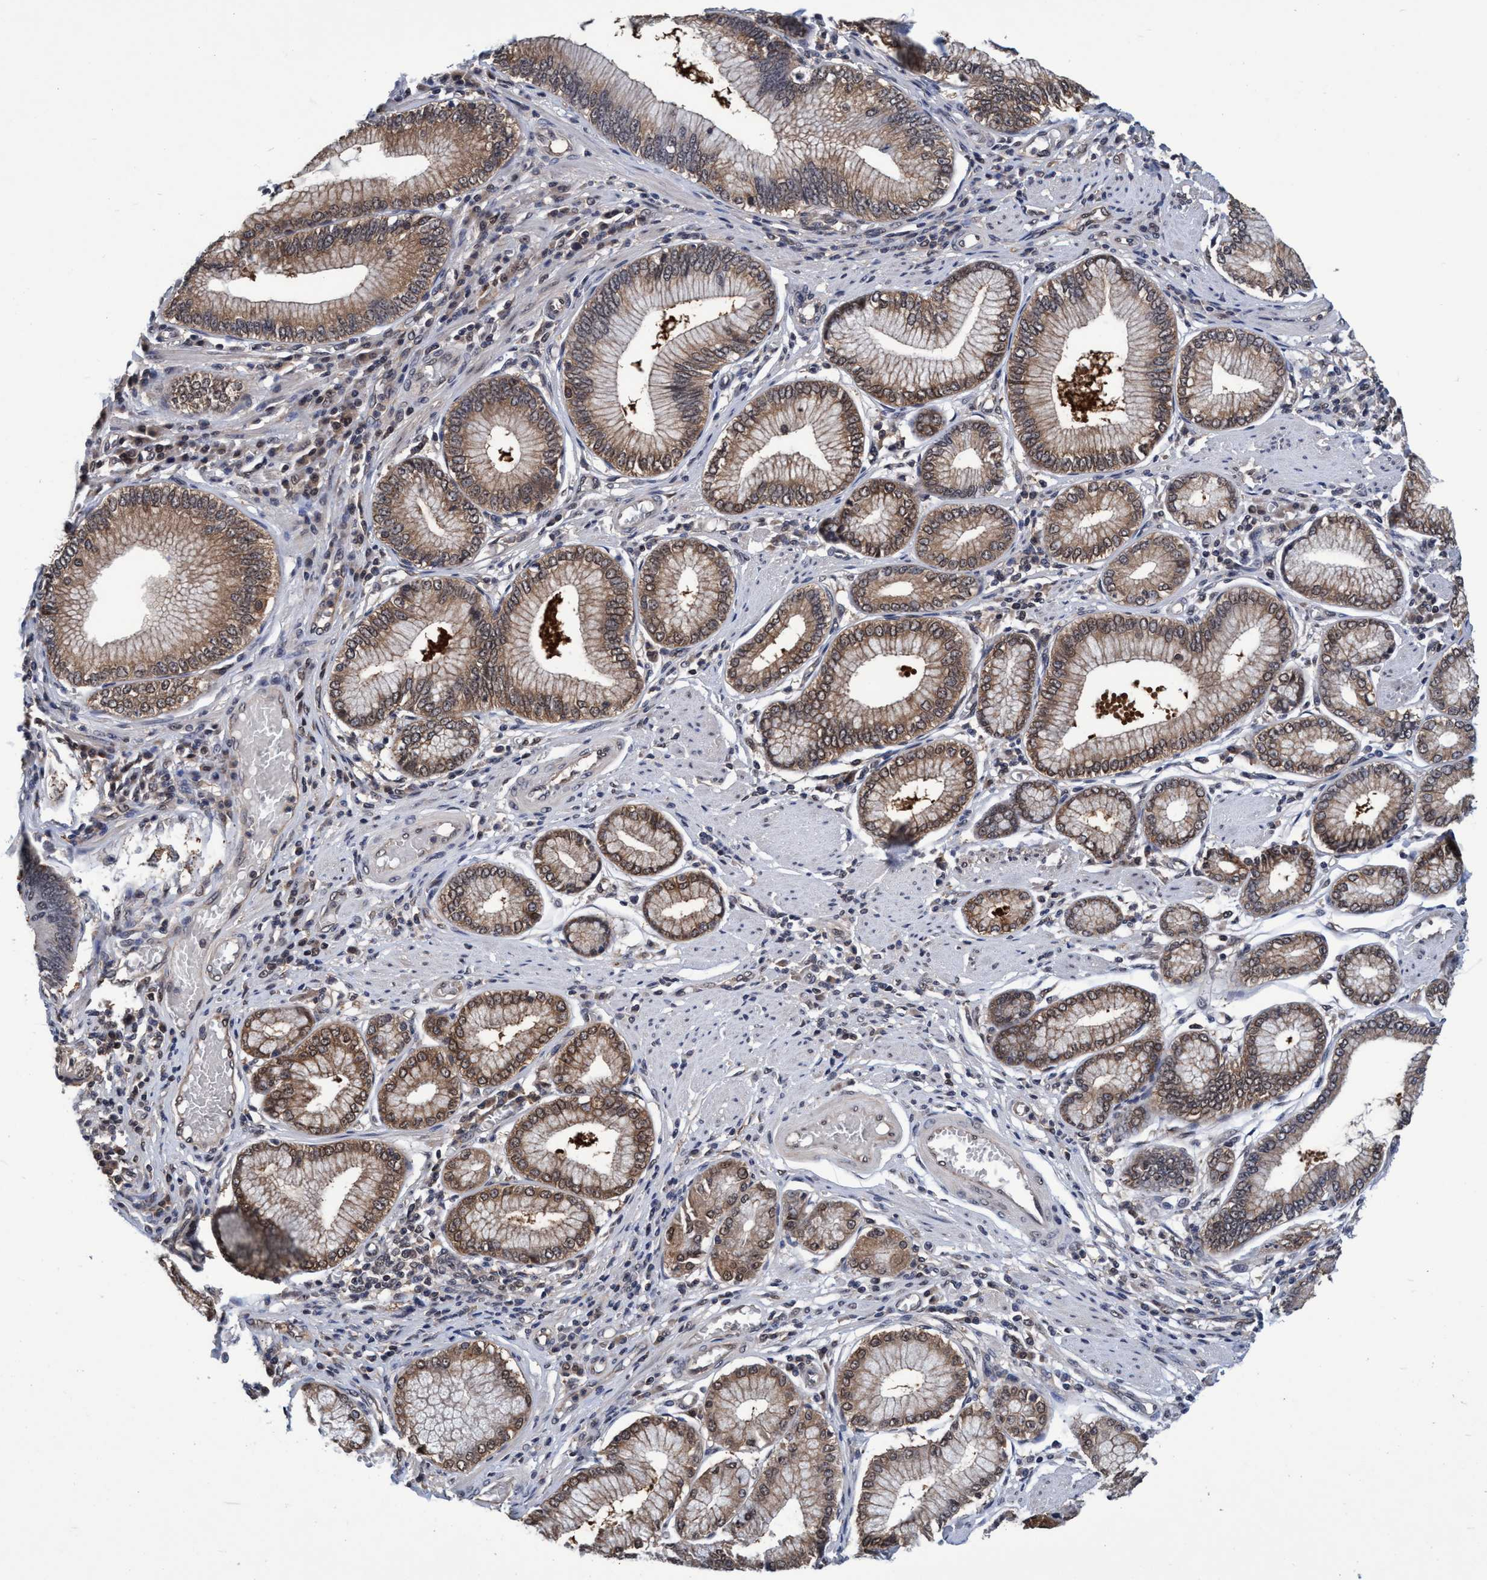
{"staining": {"intensity": "moderate", "quantity": ">75%", "location": "cytoplasmic/membranous"}, "tissue": "stomach cancer", "cell_type": "Tumor cells", "image_type": "cancer", "snomed": [{"axis": "morphology", "description": "Adenocarcinoma, NOS"}, {"axis": "topography", "description": "Stomach"}], "caption": "Tumor cells display medium levels of moderate cytoplasmic/membranous staining in approximately >75% of cells in stomach adenocarcinoma.", "gene": "PSMD12", "patient": {"sex": "male", "age": 59}}